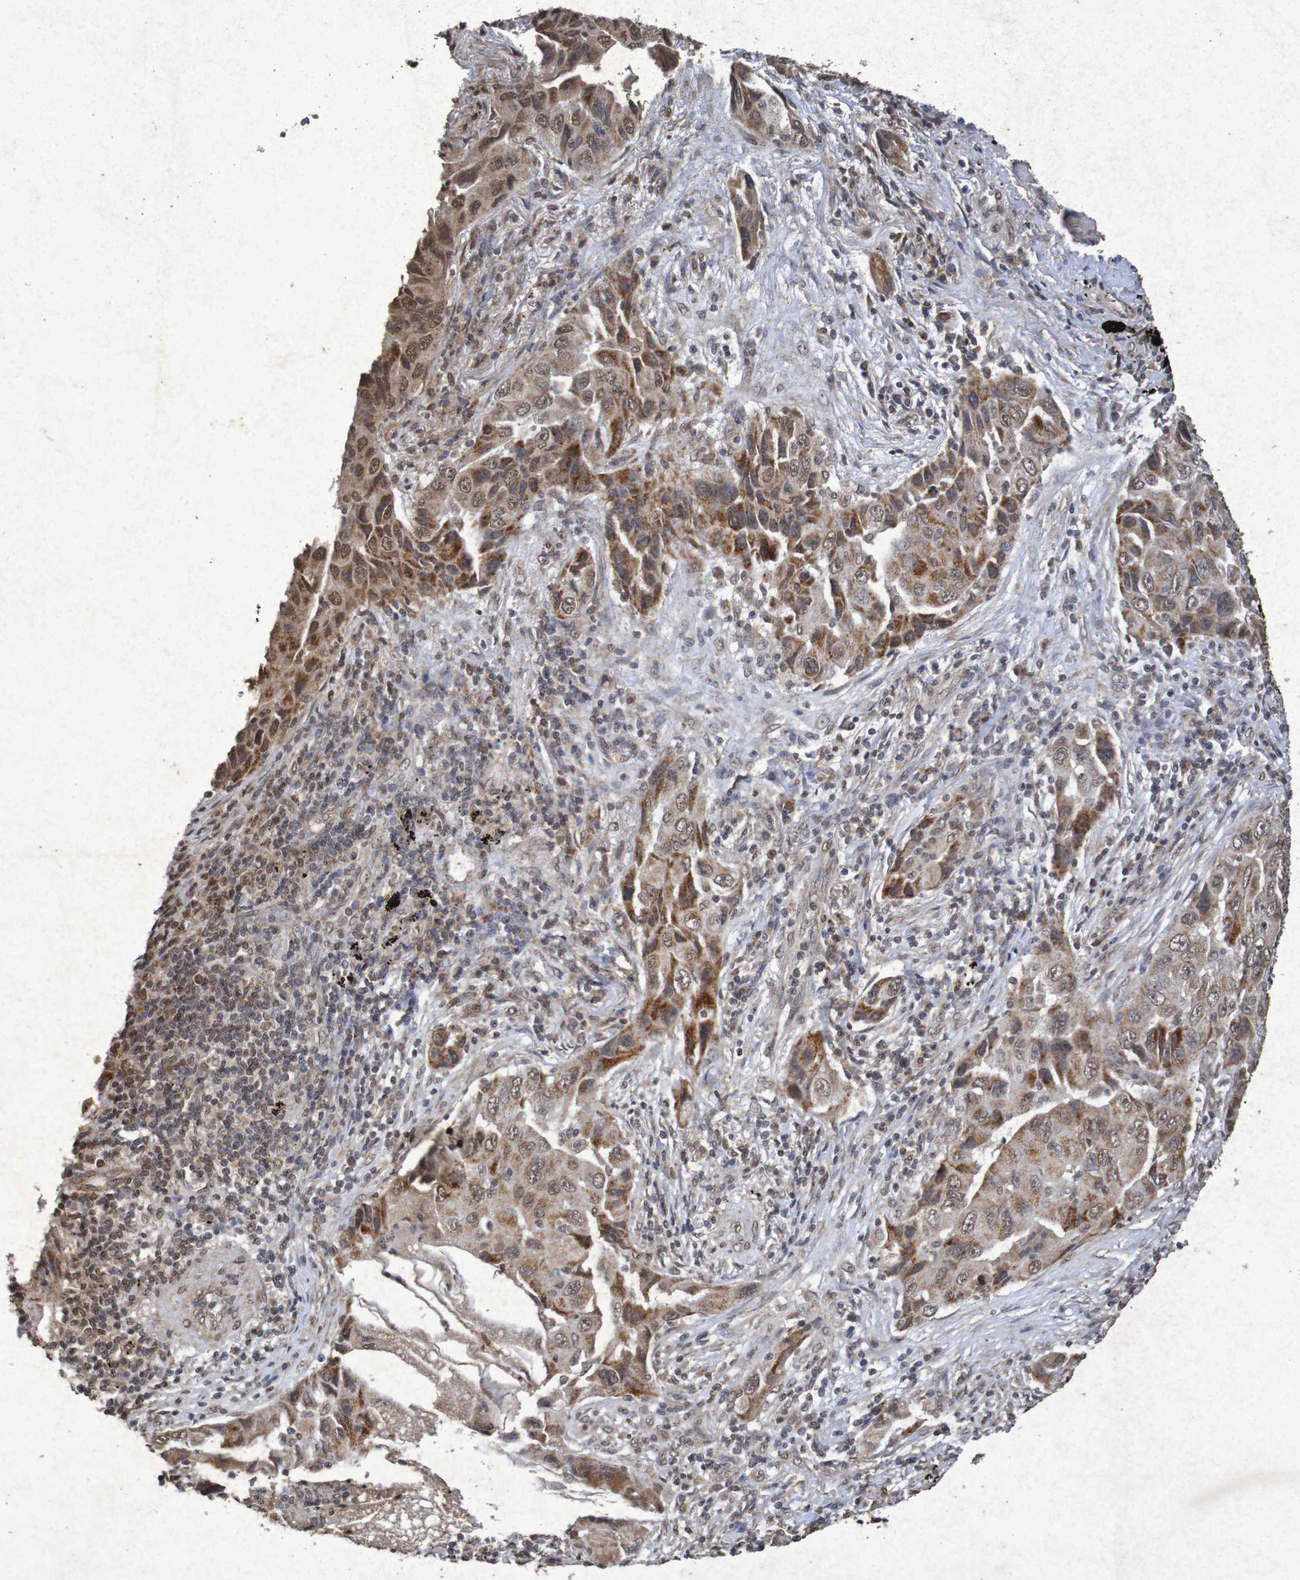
{"staining": {"intensity": "moderate", "quantity": ">75%", "location": "cytoplasmic/membranous,nuclear"}, "tissue": "lung cancer", "cell_type": "Tumor cells", "image_type": "cancer", "snomed": [{"axis": "morphology", "description": "Adenocarcinoma, NOS"}, {"axis": "topography", "description": "Lung"}], "caption": "Lung cancer (adenocarcinoma) was stained to show a protein in brown. There is medium levels of moderate cytoplasmic/membranous and nuclear positivity in about >75% of tumor cells.", "gene": "GUCY1A2", "patient": {"sex": "female", "age": 65}}